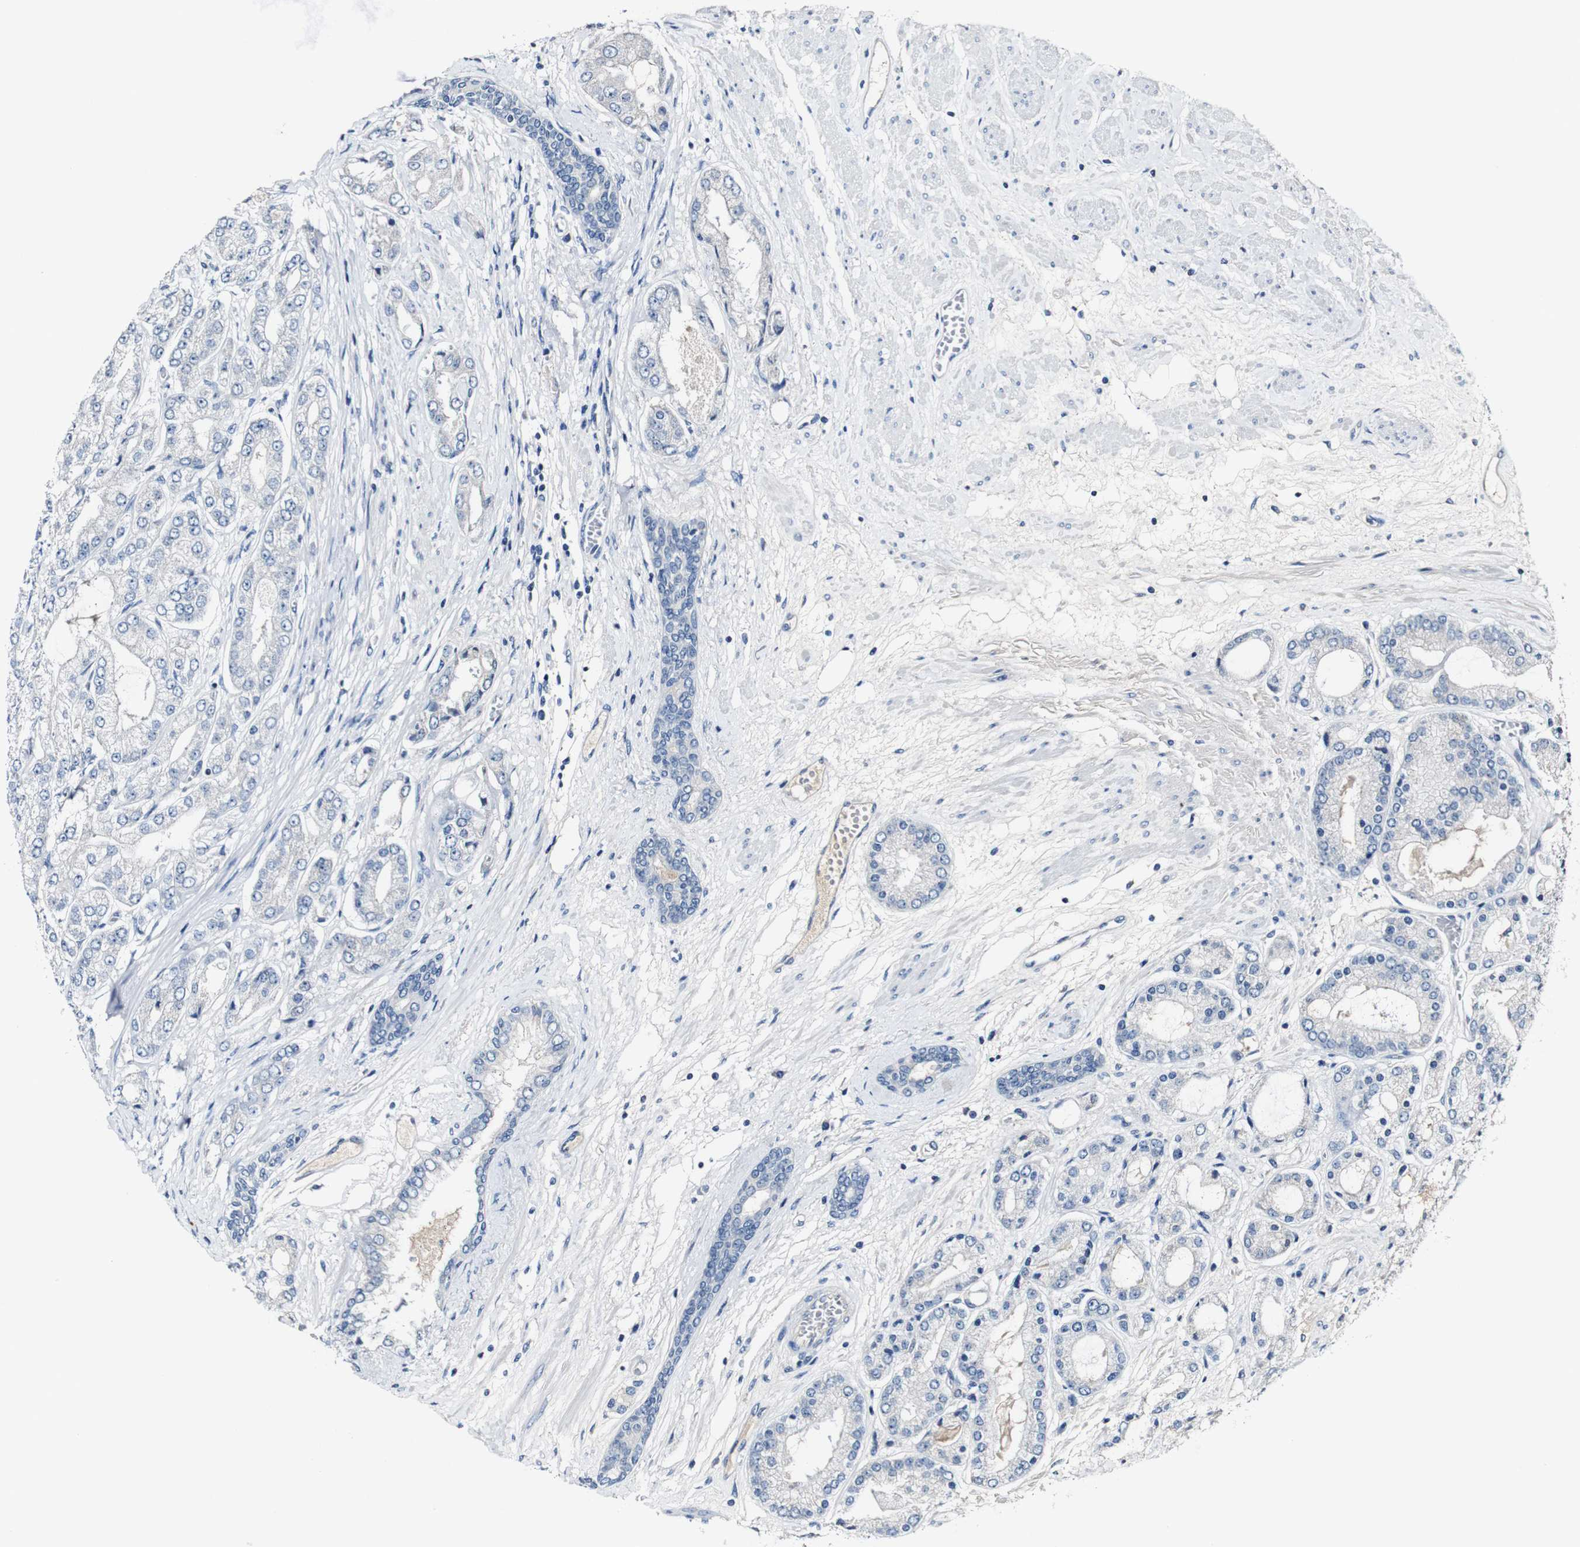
{"staining": {"intensity": "negative", "quantity": "none", "location": "none"}, "tissue": "prostate cancer", "cell_type": "Tumor cells", "image_type": "cancer", "snomed": [{"axis": "morphology", "description": "Adenocarcinoma, High grade"}, {"axis": "topography", "description": "Prostate"}], "caption": "Immunohistochemical staining of human prostate high-grade adenocarcinoma shows no significant expression in tumor cells. The staining is performed using DAB brown chromogen with nuclei counter-stained in using hematoxylin.", "gene": "GRAMD1A", "patient": {"sex": "male", "age": 59}}